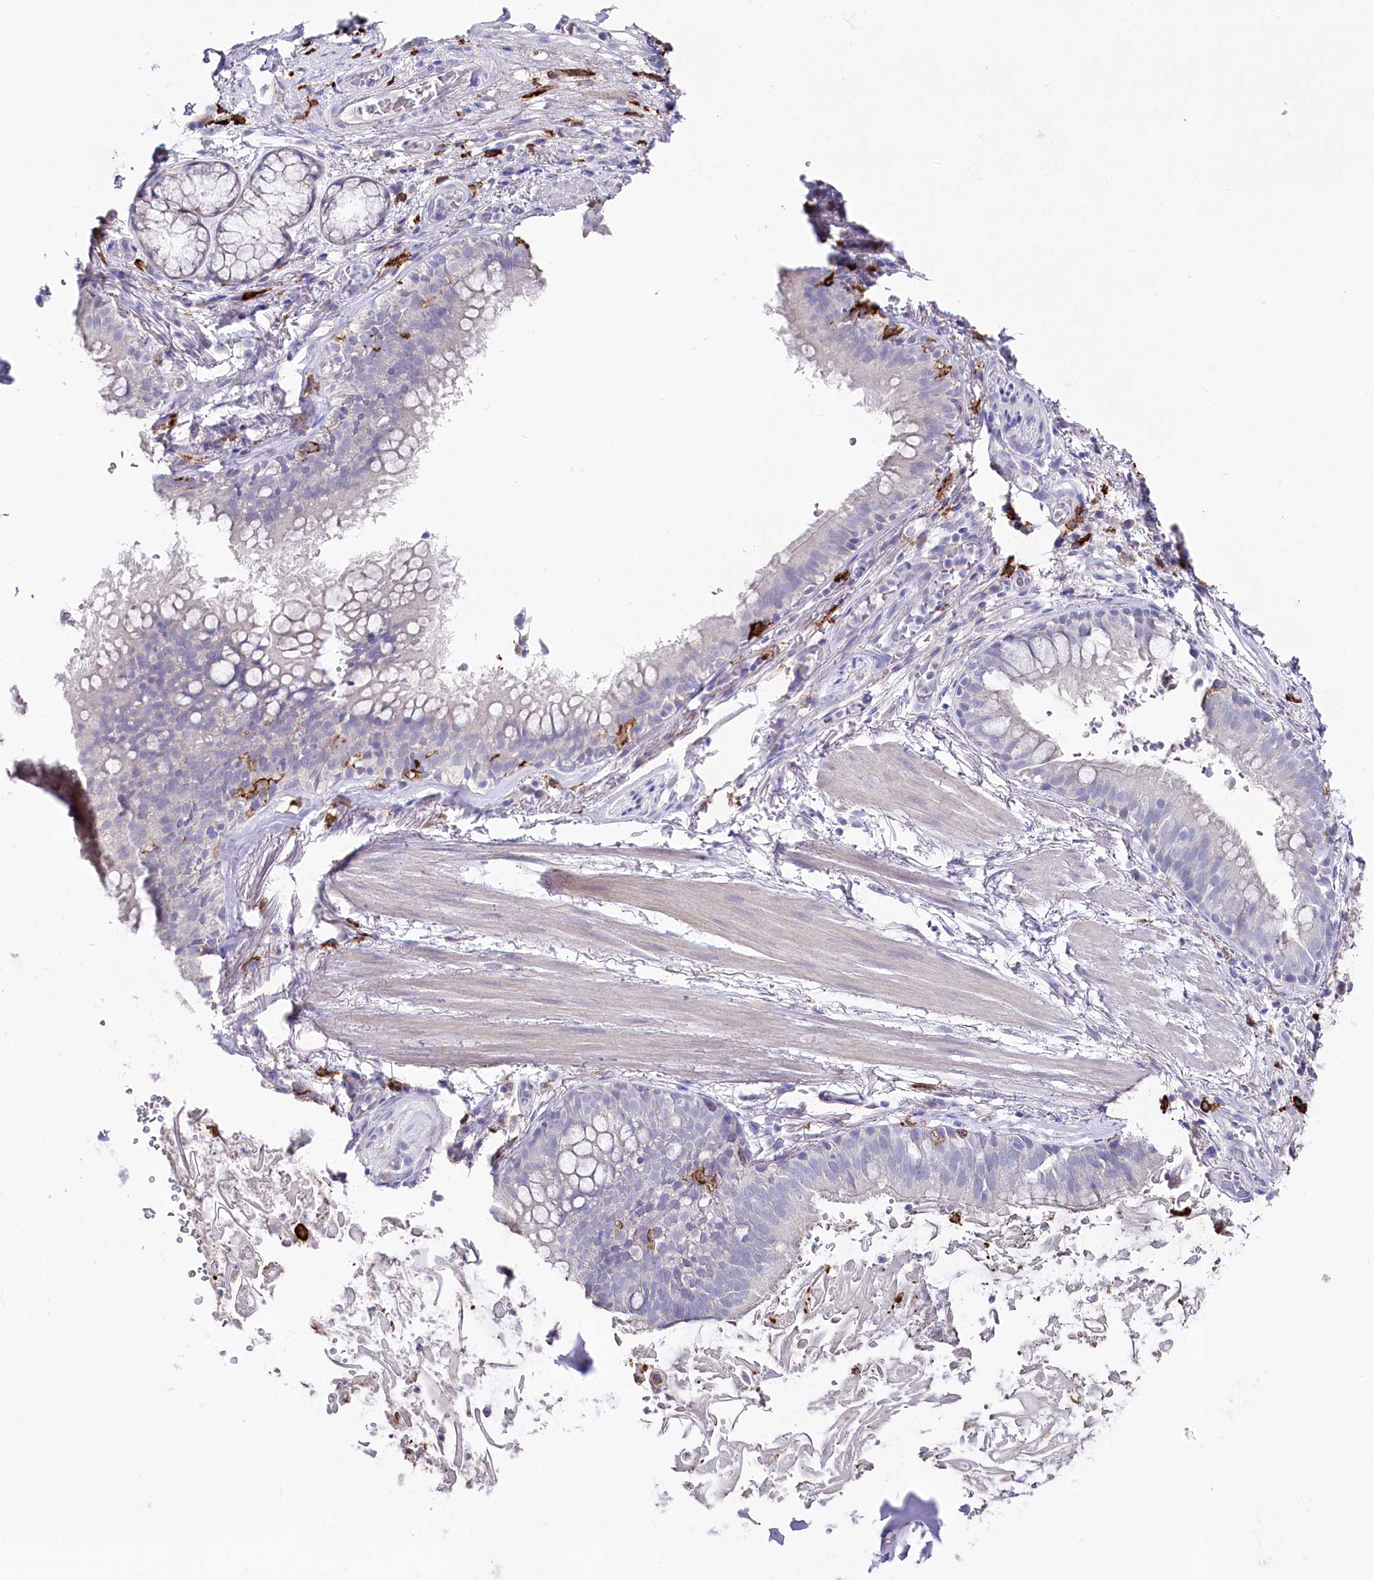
{"staining": {"intensity": "negative", "quantity": "none", "location": "none"}, "tissue": "adipose tissue", "cell_type": "Adipocytes", "image_type": "normal", "snomed": [{"axis": "morphology", "description": "Normal tissue, NOS"}, {"axis": "topography", "description": "Lymph node"}, {"axis": "topography", "description": "Cartilage tissue"}, {"axis": "topography", "description": "Bronchus"}], "caption": "The photomicrograph reveals no staining of adipocytes in benign adipose tissue. Nuclei are stained in blue.", "gene": "CLEC4M", "patient": {"sex": "male", "age": 63}}